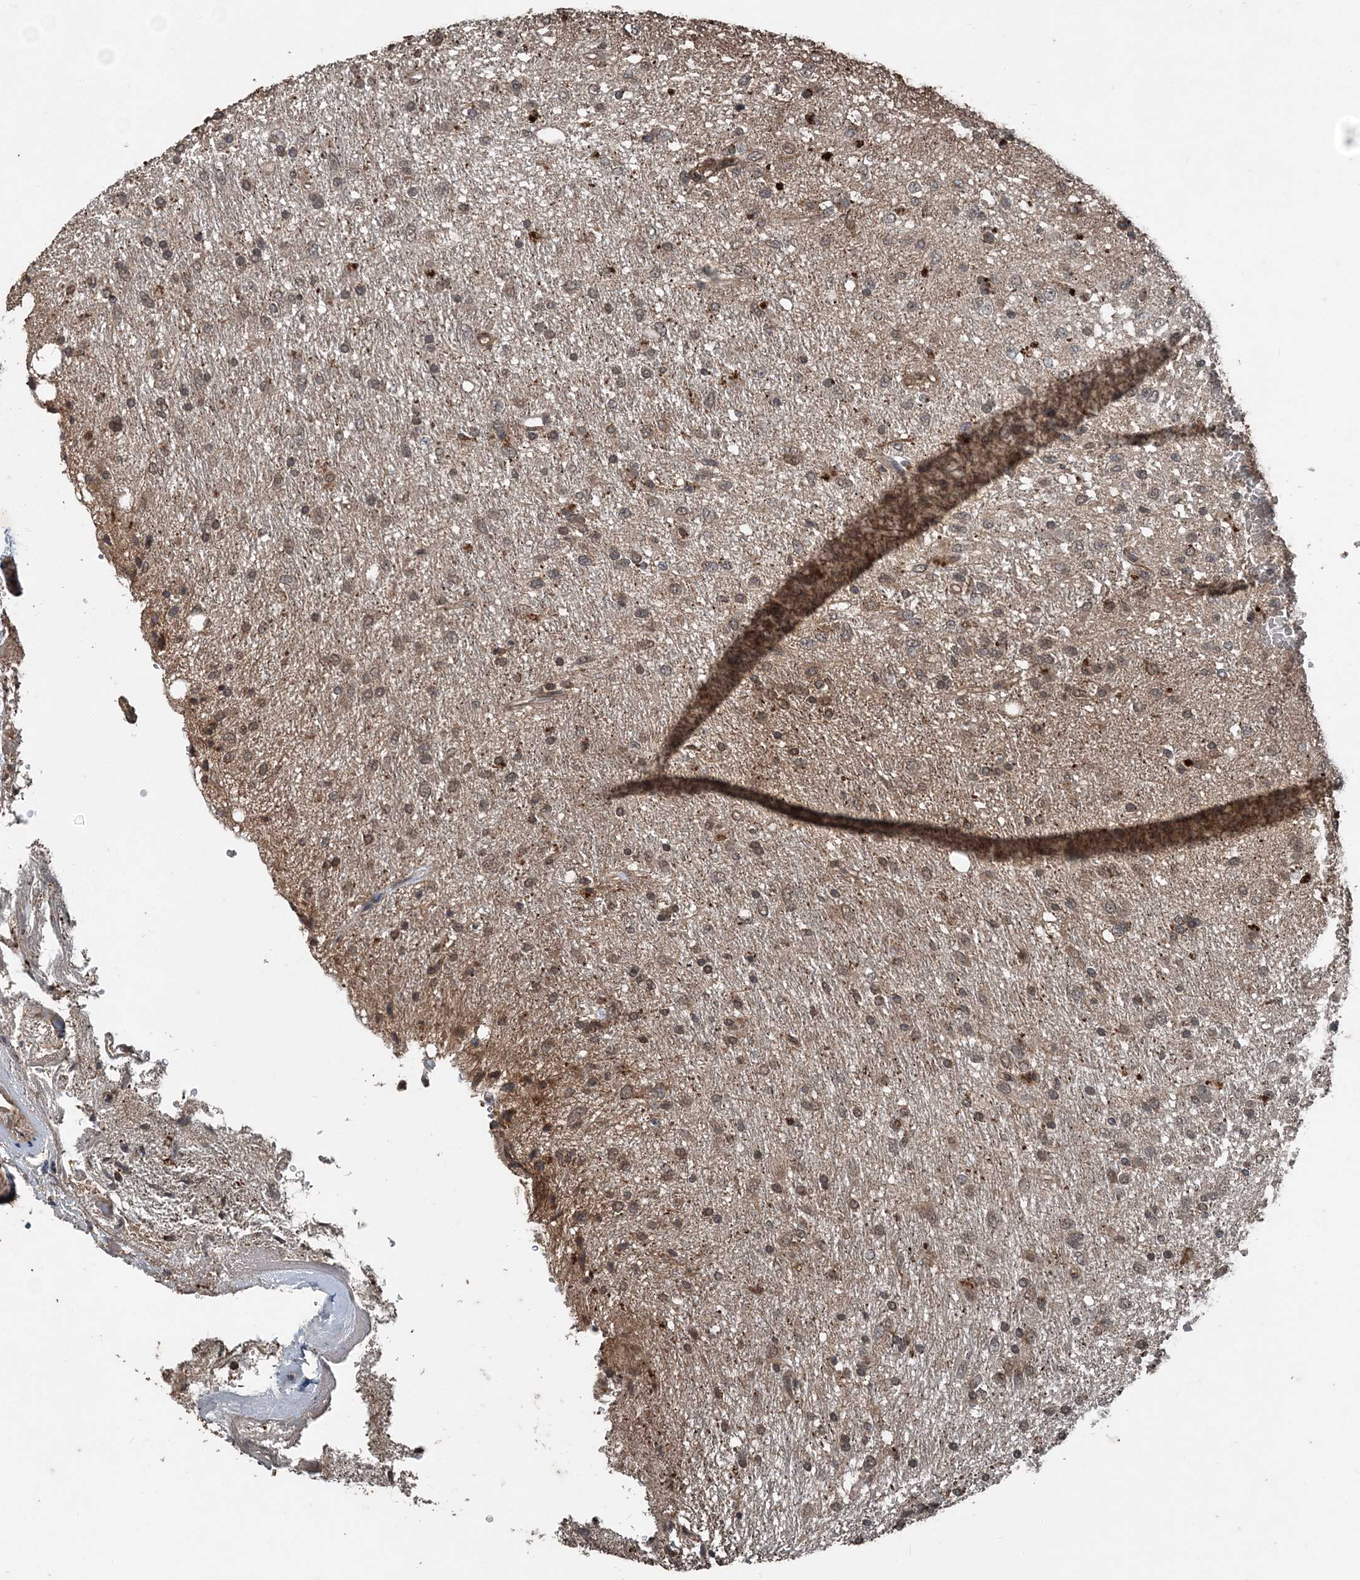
{"staining": {"intensity": "weak", "quantity": "25%-75%", "location": "cytoplasmic/membranous"}, "tissue": "glioma", "cell_type": "Tumor cells", "image_type": "cancer", "snomed": [{"axis": "morphology", "description": "Glioma, malignant, Low grade"}, {"axis": "topography", "description": "Brain"}], "caption": "Human glioma stained for a protein (brown) exhibits weak cytoplasmic/membranous positive staining in about 25%-75% of tumor cells.", "gene": "CFL1", "patient": {"sex": "male", "age": 77}}